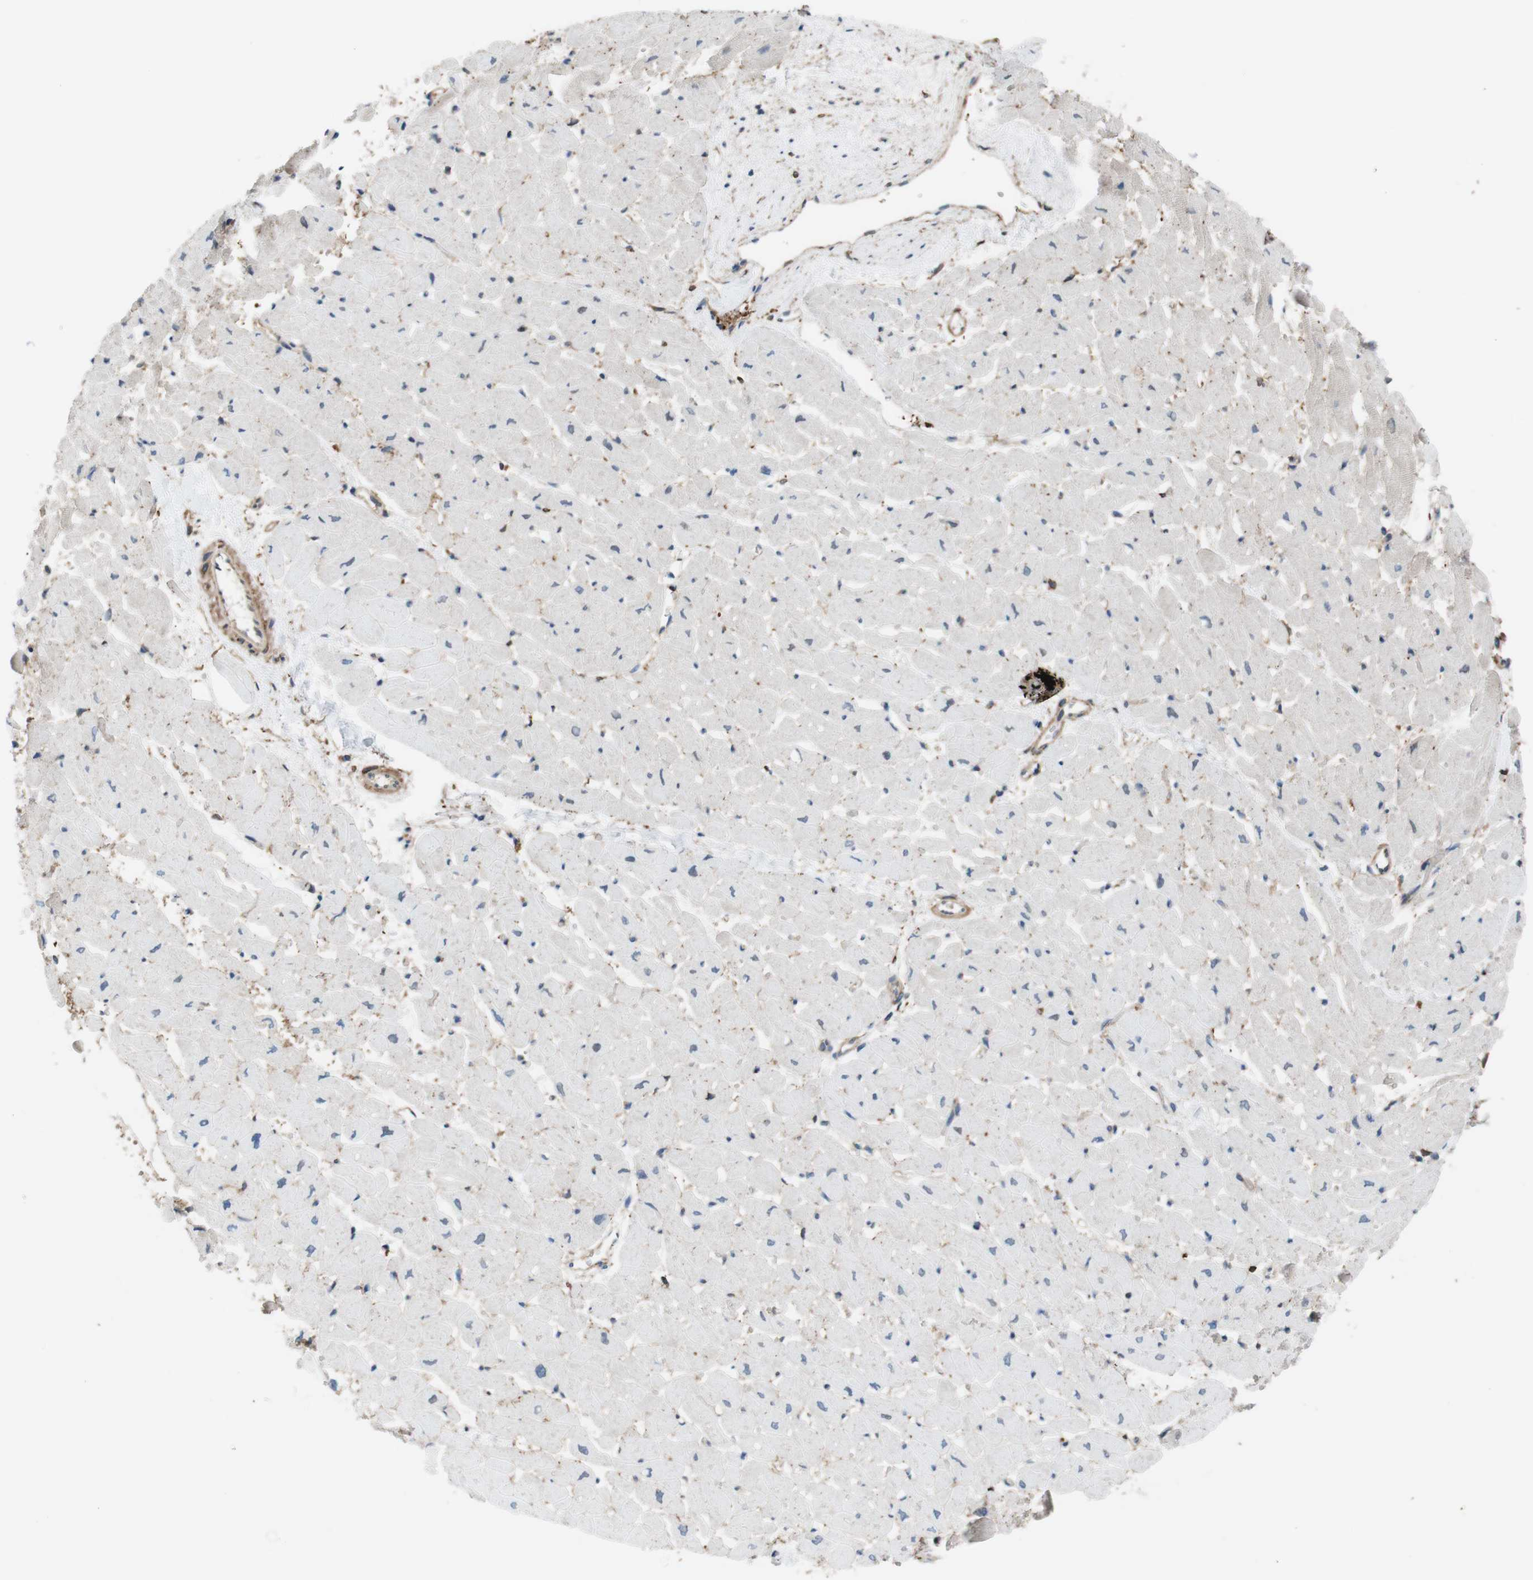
{"staining": {"intensity": "negative", "quantity": "none", "location": "none"}, "tissue": "heart muscle", "cell_type": "Cardiomyocytes", "image_type": "normal", "snomed": [{"axis": "morphology", "description": "Normal tissue, NOS"}, {"axis": "topography", "description": "Heart"}], "caption": "Micrograph shows no protein staining in cardiomyocytes of normal heart muscle. Brightfield microscopy of immunohistochemistry (IHC) stained with DAB (brown) and hematoxylin (blue), captured at high magnification.", "gene": "ATP2B1", "patient": {"sex": "male", "age": 45}}